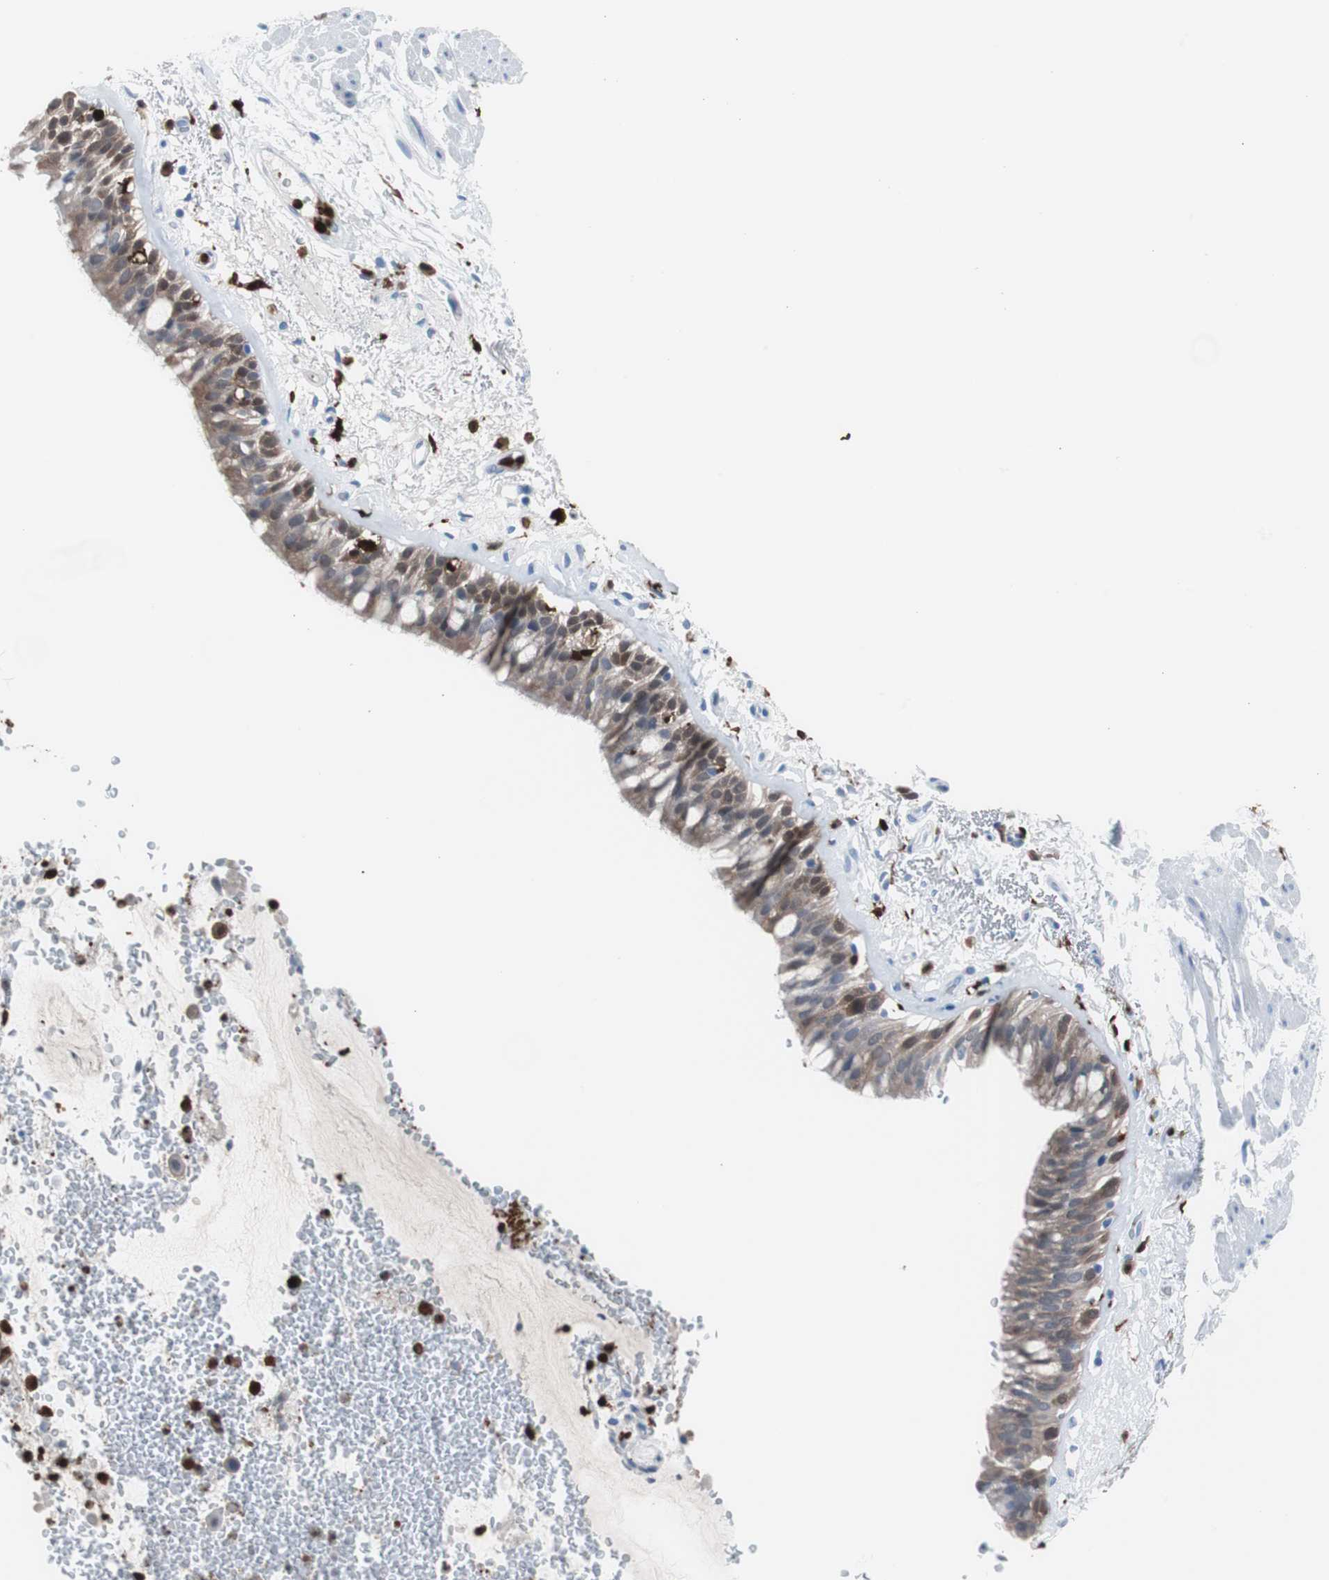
{"staining": {"intensity": "moderate", "quantity": ">75%", "location": "cytoplasmic/membranous"}, "tissue": "bronchus", "cell_type": "Respiratory epithelial cells", "image_type": "normal", "snomed": [{"axis": "morphology", "description": "Normal tissue, NOS"}, {"axis": "topography", "description": "Bronchus"}], "caption": "Immunohistochemistry micrograph of benign bronchus stained for a protein (brown), which shows medium levels of moderate cytoplasmic/membranous expression in about >75% of respiratory epithelial cells.", "gene": "SYK", "patient": {"sex": "male", "age": 66}}